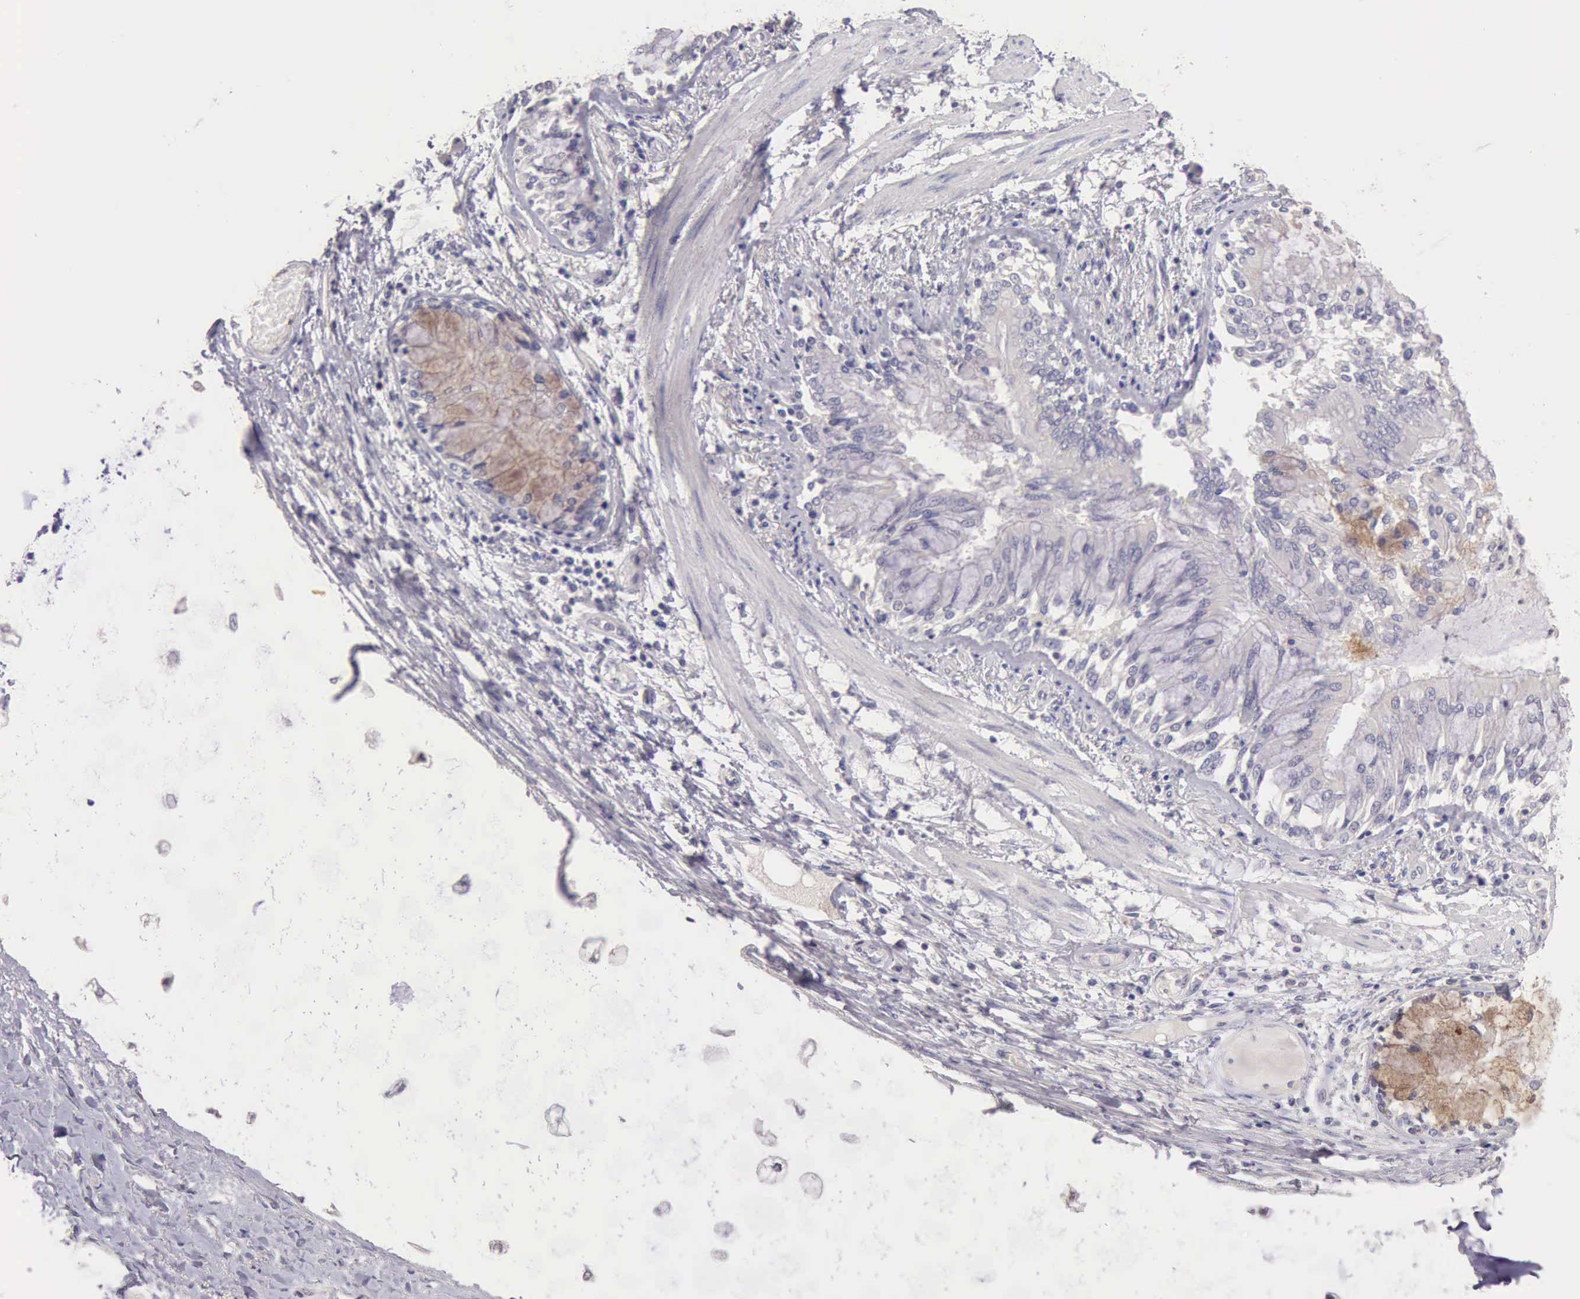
{"staining": {"intensity": "negative", "quantity": "none", "location": "none"}, "tissue": "adipose tissue", "cell_type": "Adipocytes", "image_type": "normal", "snomed": [{"axis": "morphology", "description": "Normal tissue, NOS"}, {"axis": "morphology", "description": "Adenocarcinoma, NOS"}, {"axis": "topography", "description": "Cartilage tissue"}, {"axis": "topography", "description": "Lung"}], "caption": "This micrograph is of unremarkable adipose tissue stained with IHC to label a protein in brown with the nuclei are counter-stained blue. There is no positivity in adipocytes. (Brightfield microscopy of DAB IHC at high magnification).", "gene": "KCND1", "patient": {"sex": "female", "age": 67}}